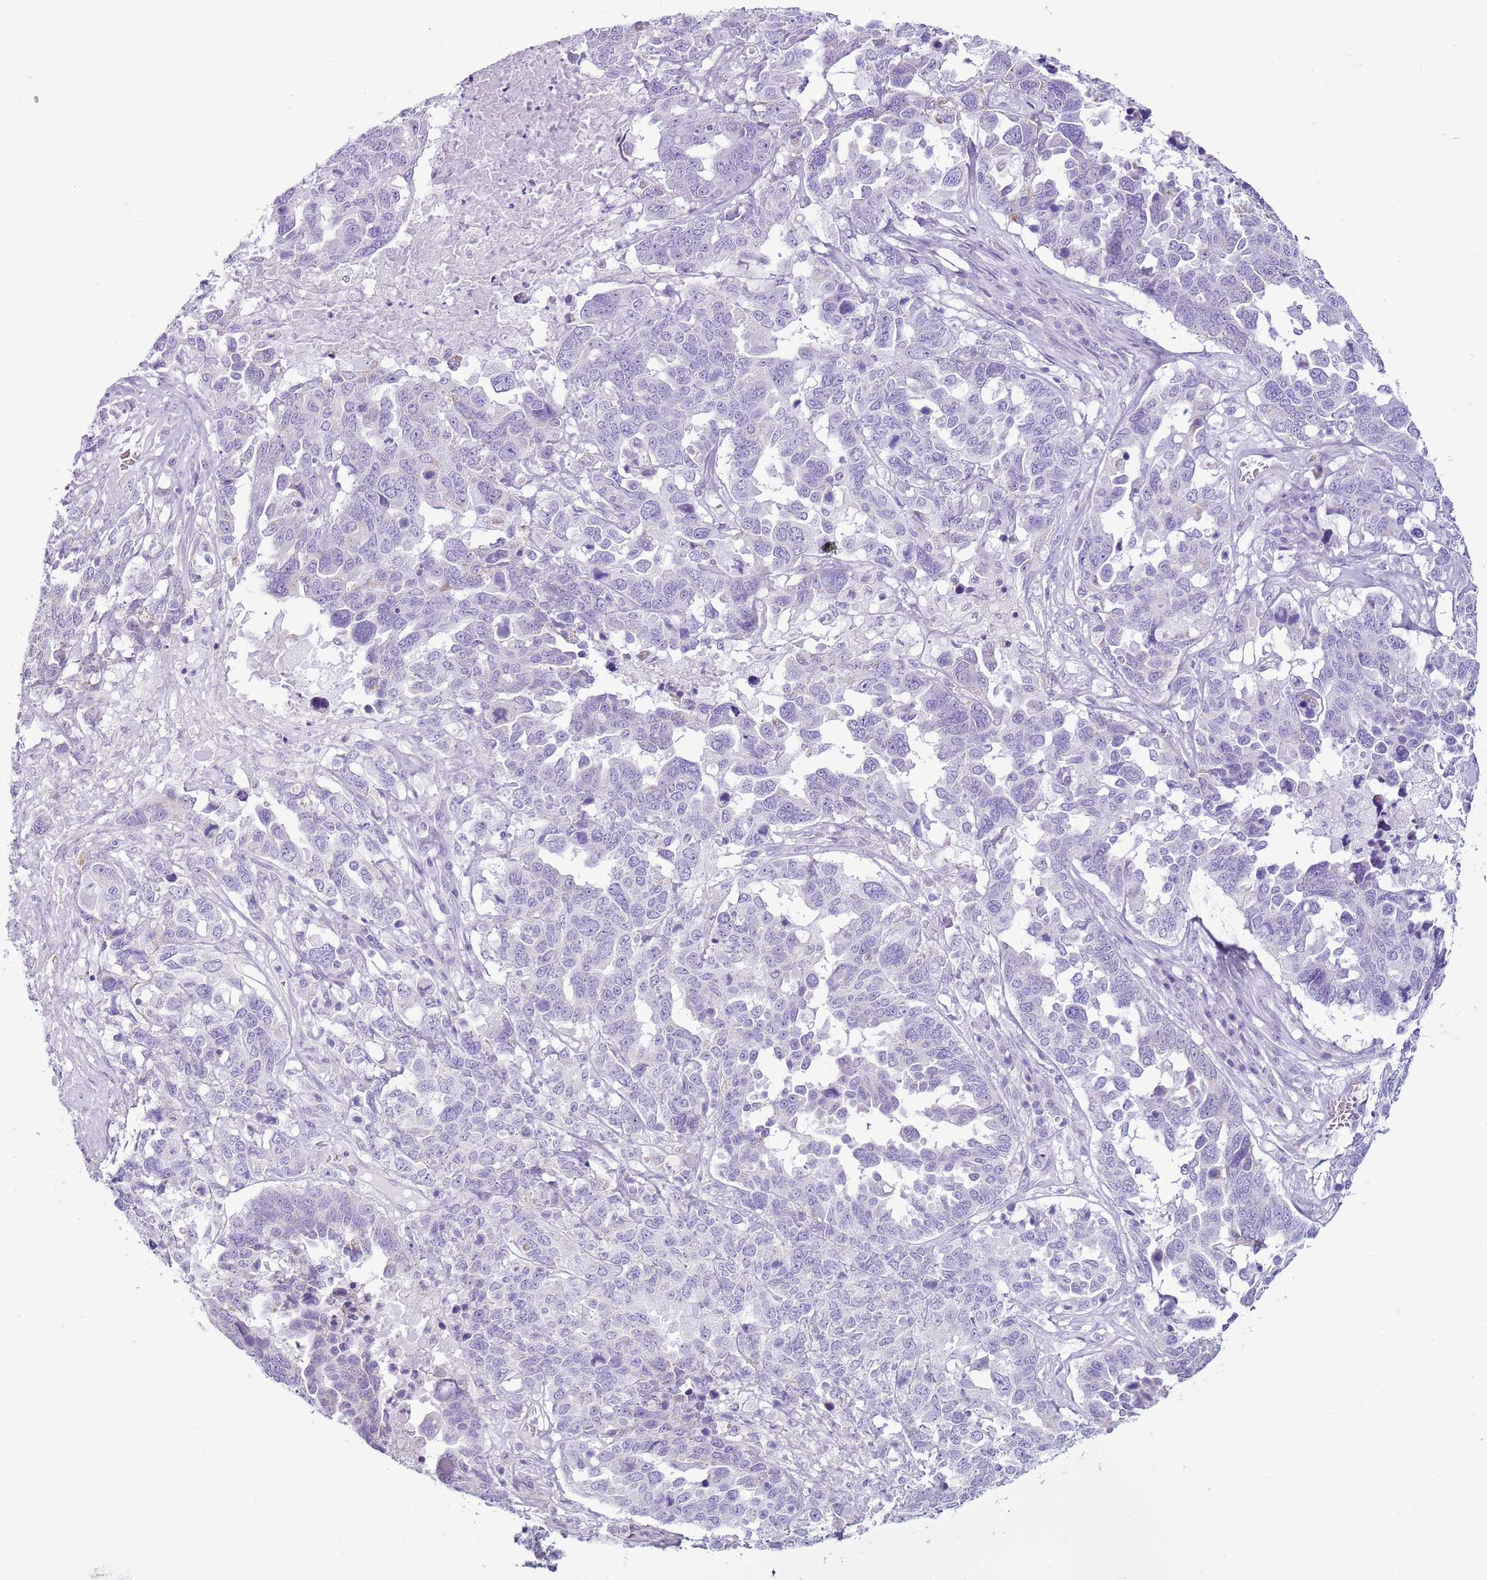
{"staining": {"intensity": "negative", "quantity": "none", "location": "none"}, "tissue": "ovarian cancer", "cell_type": "Tumor cells", "image_type": "cancer", "snomed": [{"axis": "morphology", "description": "Carcinoma, endometroid"}, {"axis": "topography", "description": "Ovary"}], "caption": "This is a photomicrograph of immunohistochemistry (IHC) staining of ovarian cancer, which shows no expression in tumor cells.", "gene": "CD177", "patient": {"sex": "female", "age": 62}}